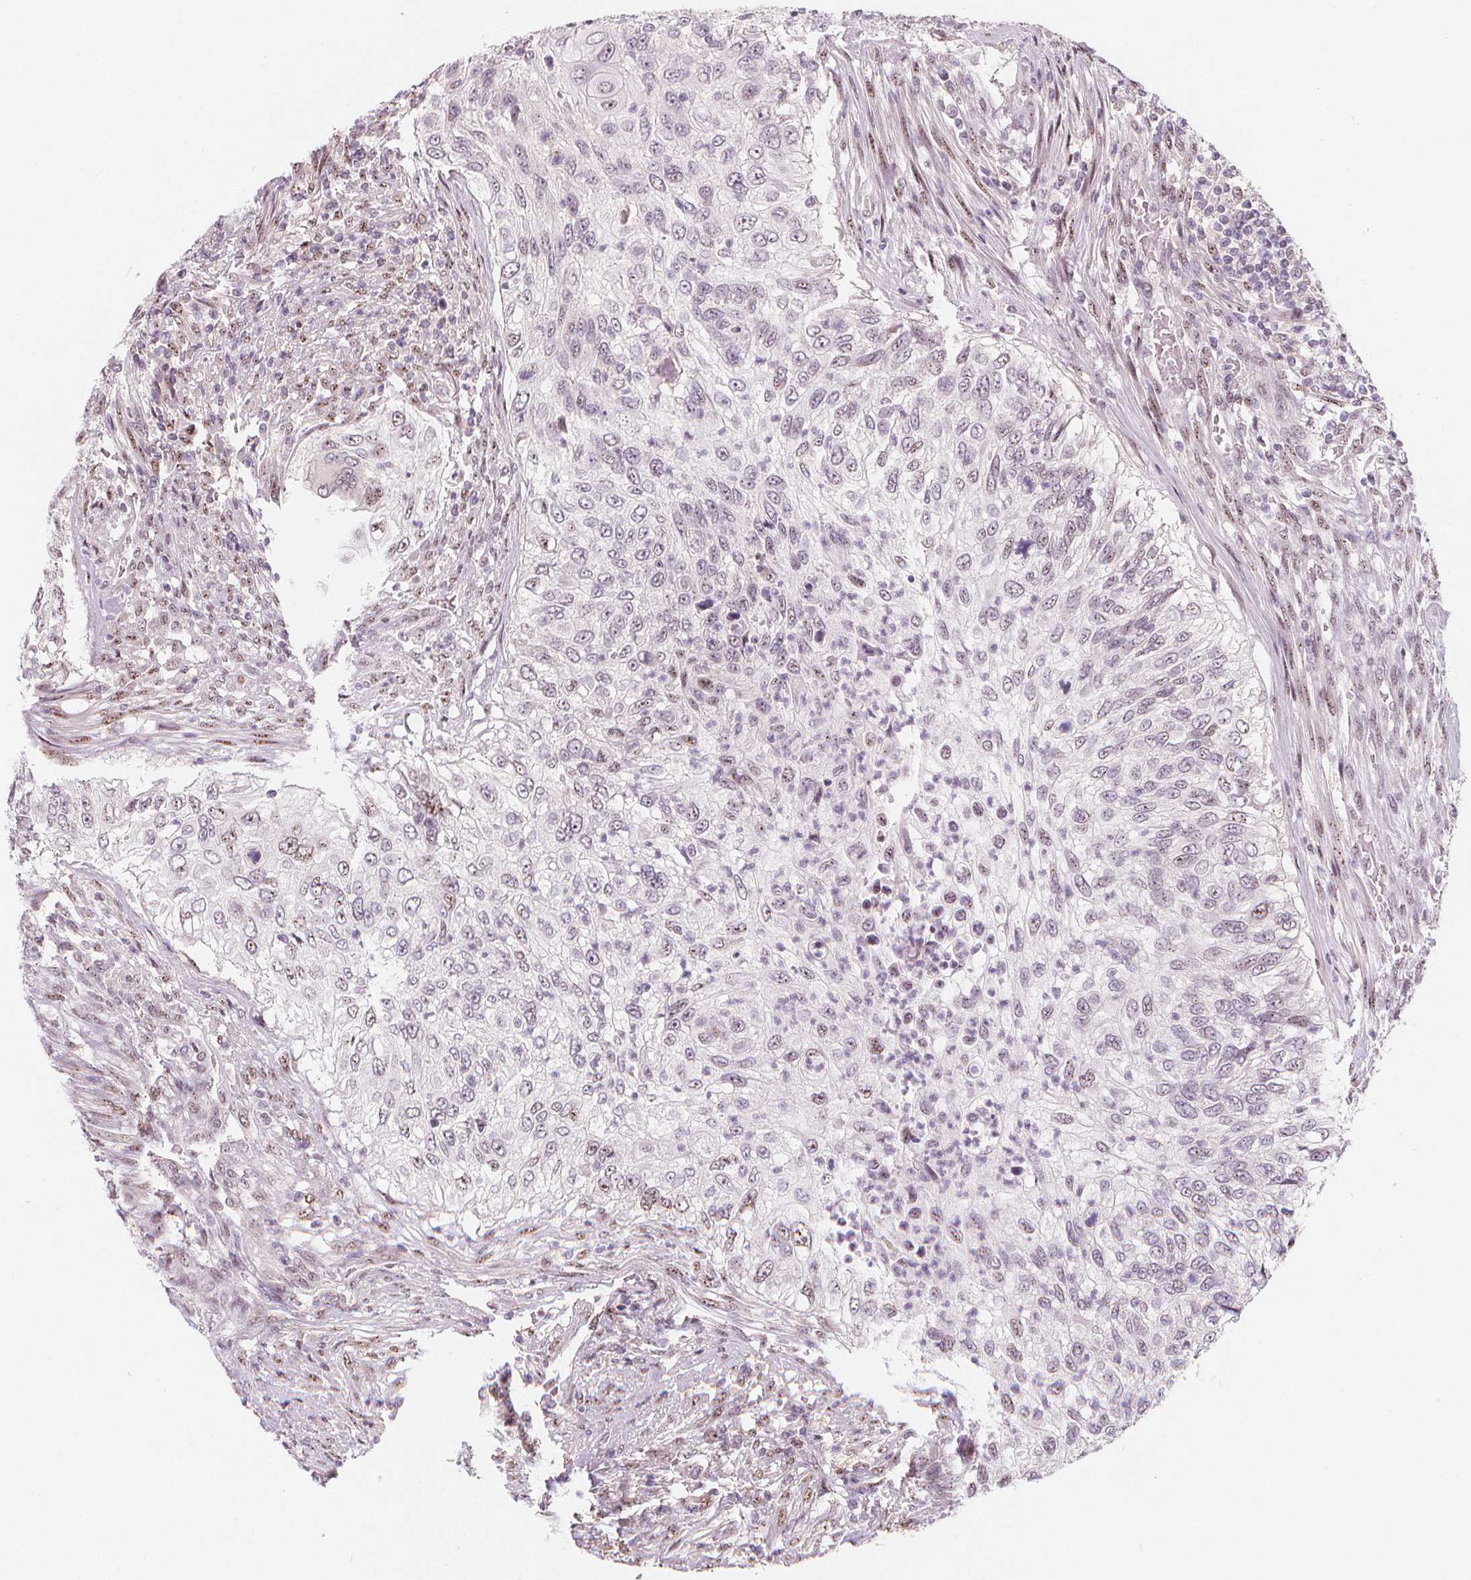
{"staining": {"intensity": "negative", "quantity": "none", "location": "none"}, "tissue": "urothelial cancer", "cell_type": "Tumor cells", "image_type": "cancer", "snomed": [{"axis": "morphology", "description": "Urothelial carcinoma, High grade"}, {"axis": "topography", "description": "Urinary bladder"}], "caption": "DAB (3,3'-diaminobenzidine) immunohistochemical staining of human urothelial cancer reveals no significant expression in tumor cells.", "gene": "DRC3", "patient": {"sex": "female", "age": 60}}